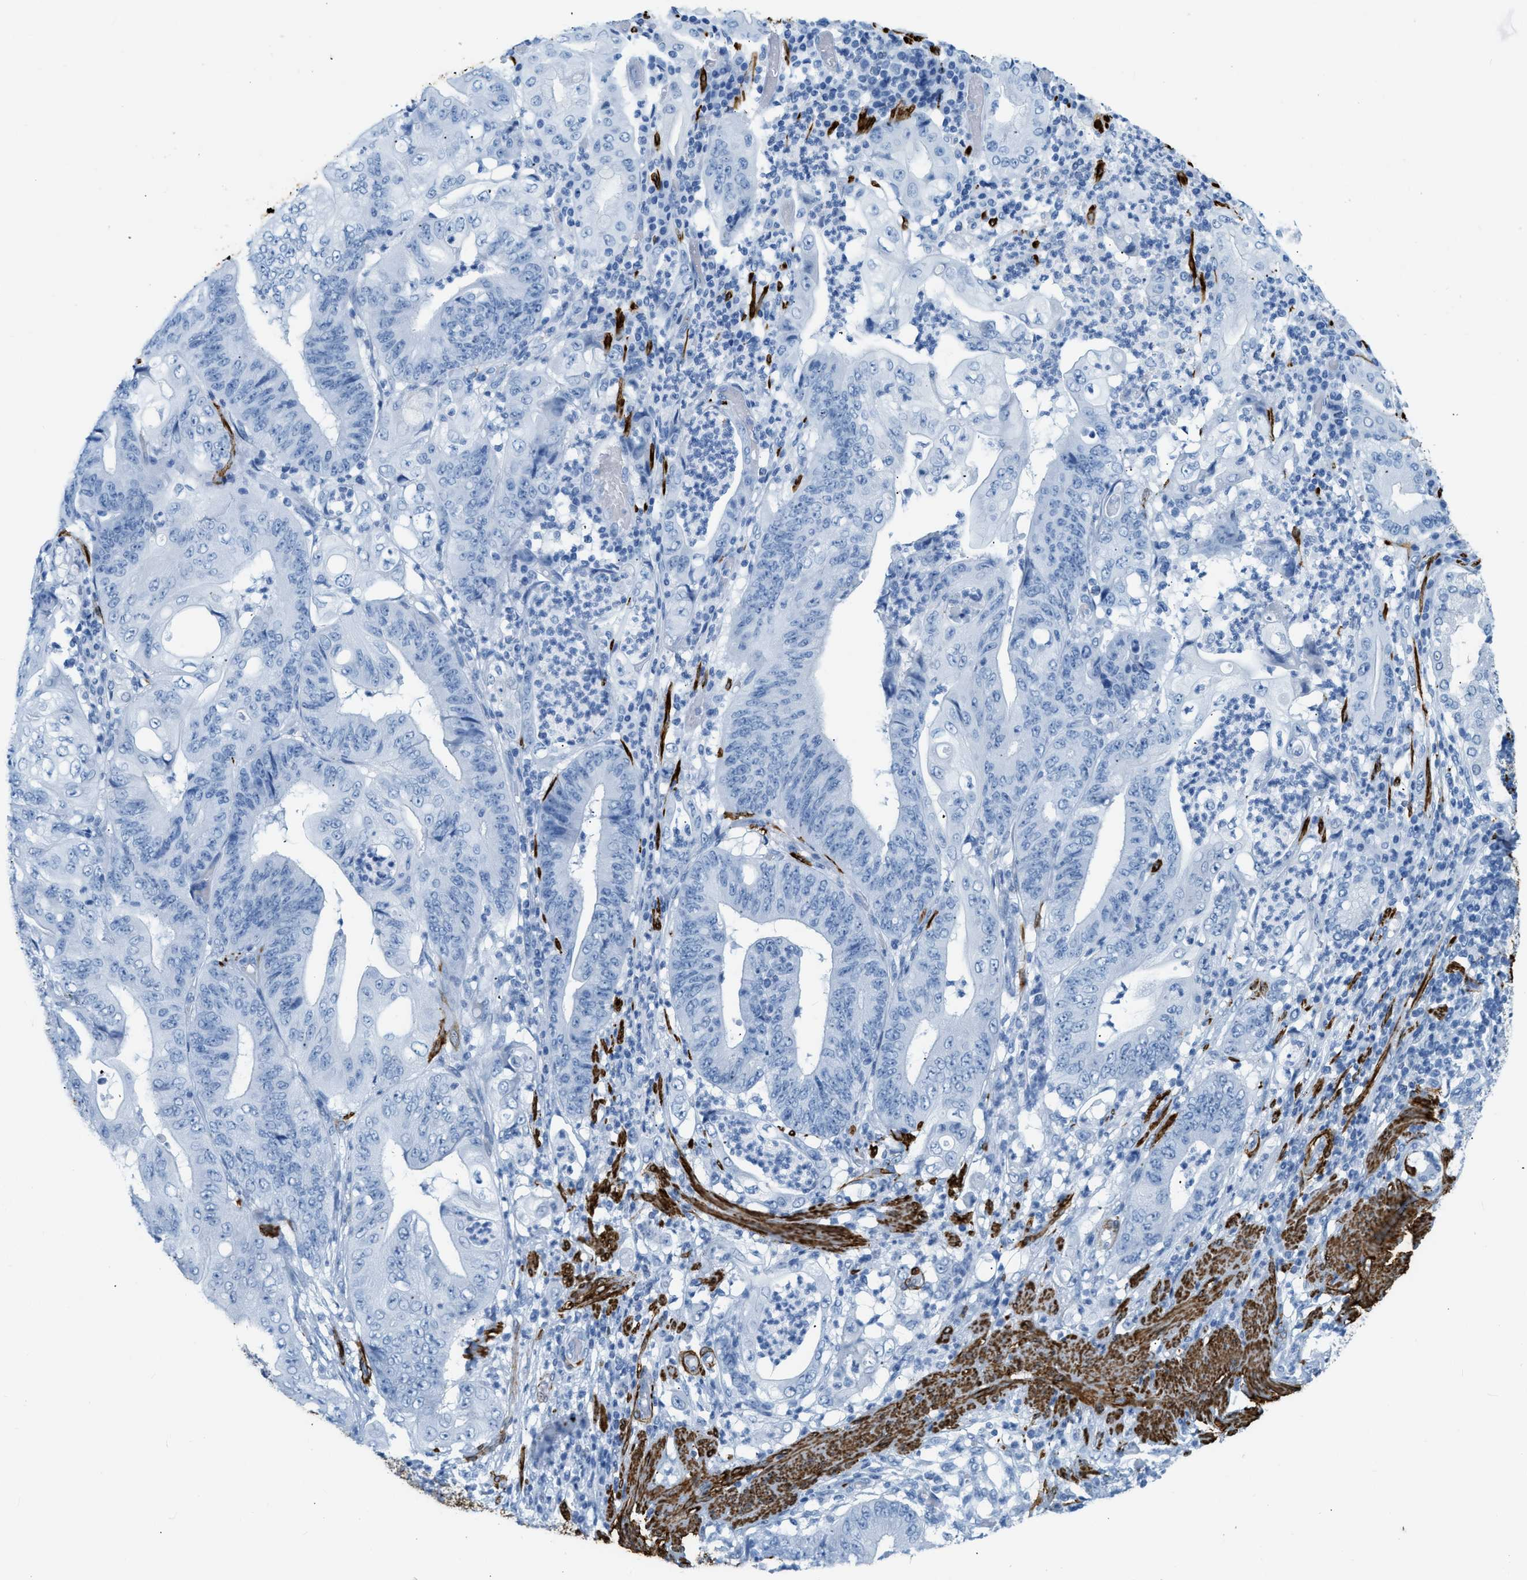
{"staining": {"intensity": "negative", "quantity": "none", "location": "none"}, "tissue": "stomach cancer", "cell_type": "Tumor cells", "image_type": "cancer", "snomed": [{"axis": "morphology", "description": "Adenocarcinoma, NOS"}, {"axis": "topography", "description": "Stomach"}], "caption": "Adenocarcinoma (stomach) stained for a protein using immunohistochemistry (IHC) demonstrates no staining tumor cells.", "gene": "DES", "patient": {"sex": "female", "age": 73}}